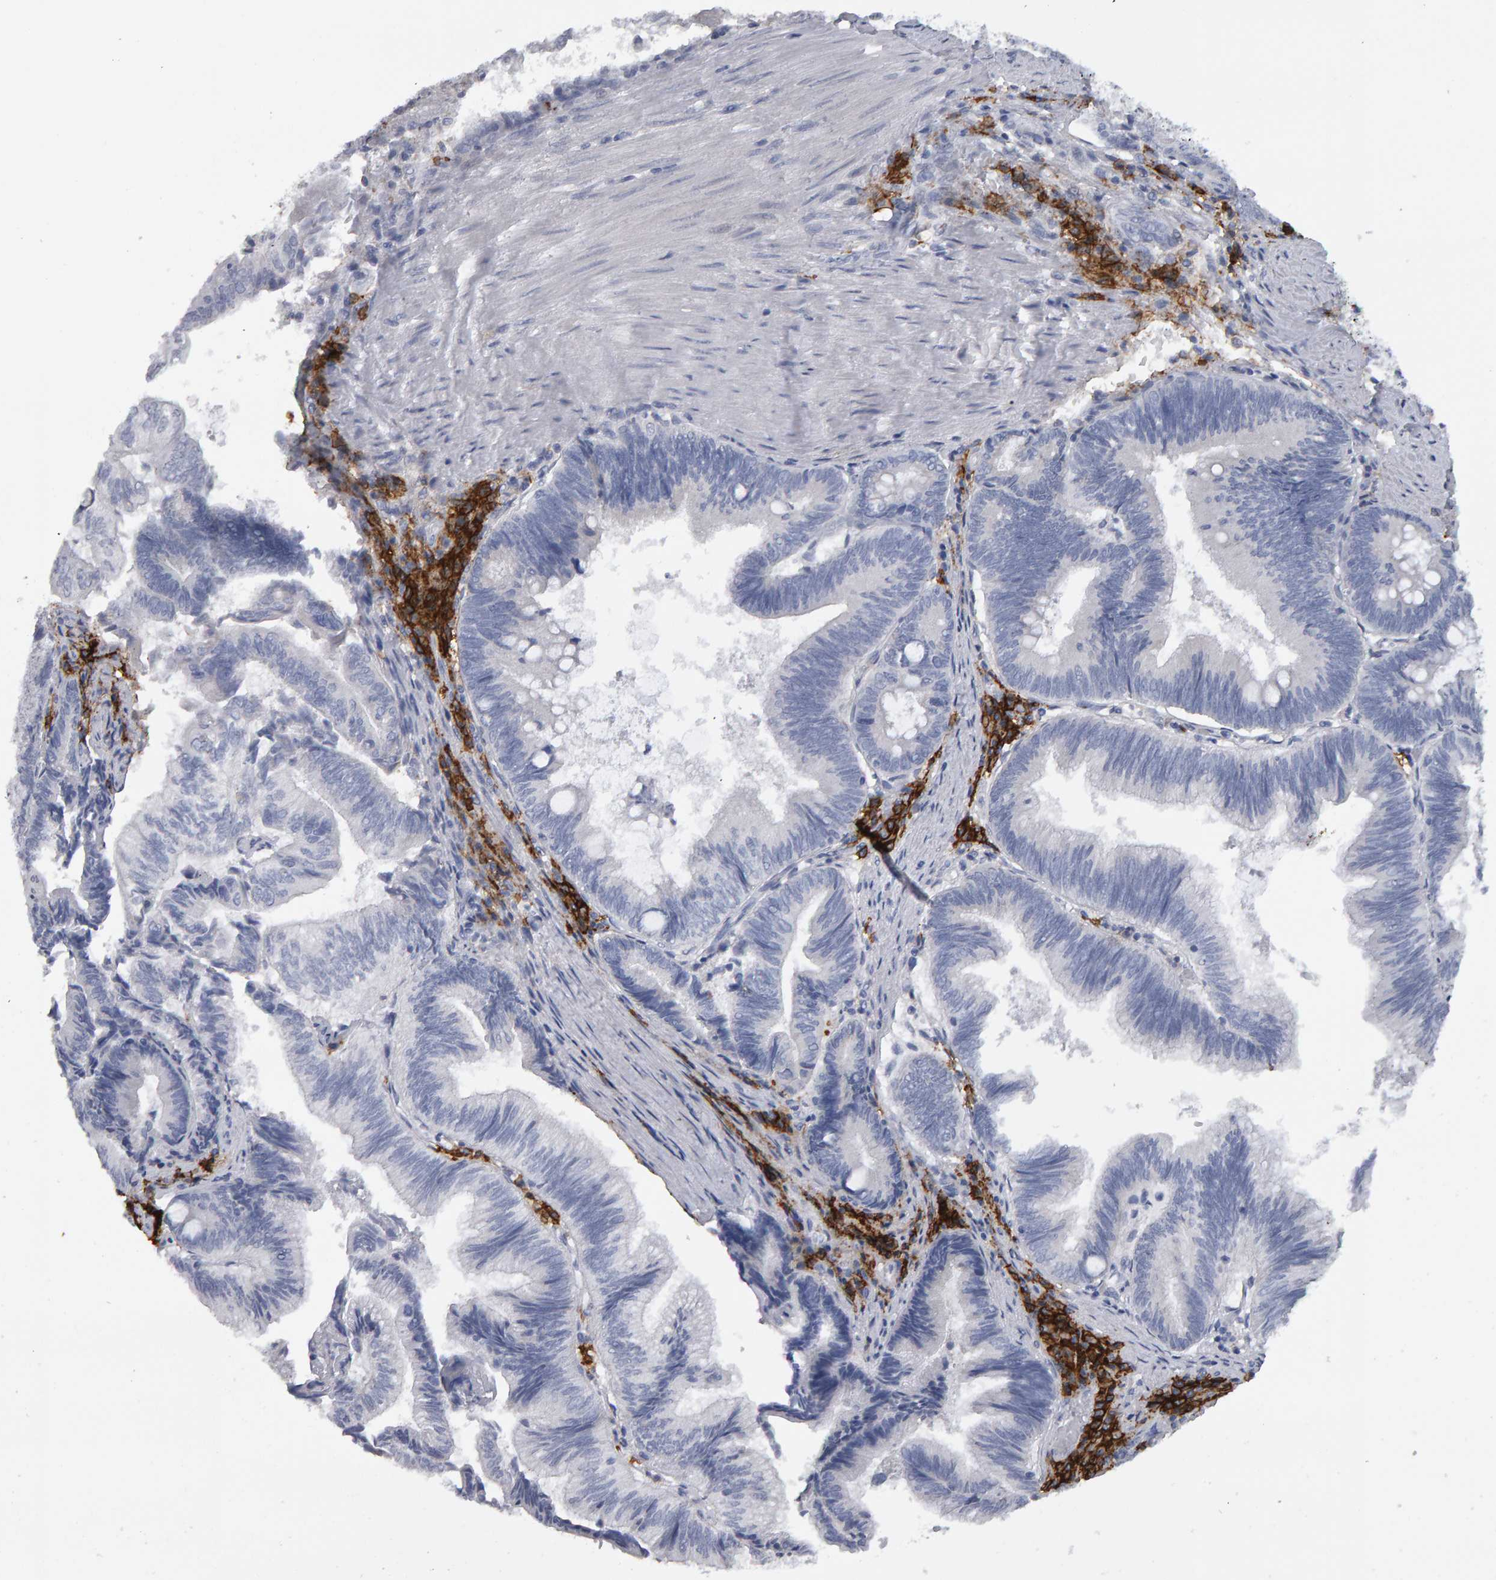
{"staining": {"intensity": "negative", "quantity": "none", "location": "none"}, "tissue": "pancreatic cancer", "cell_type": "Tumor cells", "image_type": "cancer", "snomed": [{"axis": "morphology", "description": "Adenocarcinoma, NOS"}, {"axis": "topography", "description": "Pancreas"}], "caption": "Tumor cells show no significant positivity in adenocarcinoma (pancreatic). (DAB (3,3'-diaminobenzidine) immunohistochemistry with hematoxylin counter stain).", "gene": "CD38", "patient": {"sex": "male", "age": 82}}